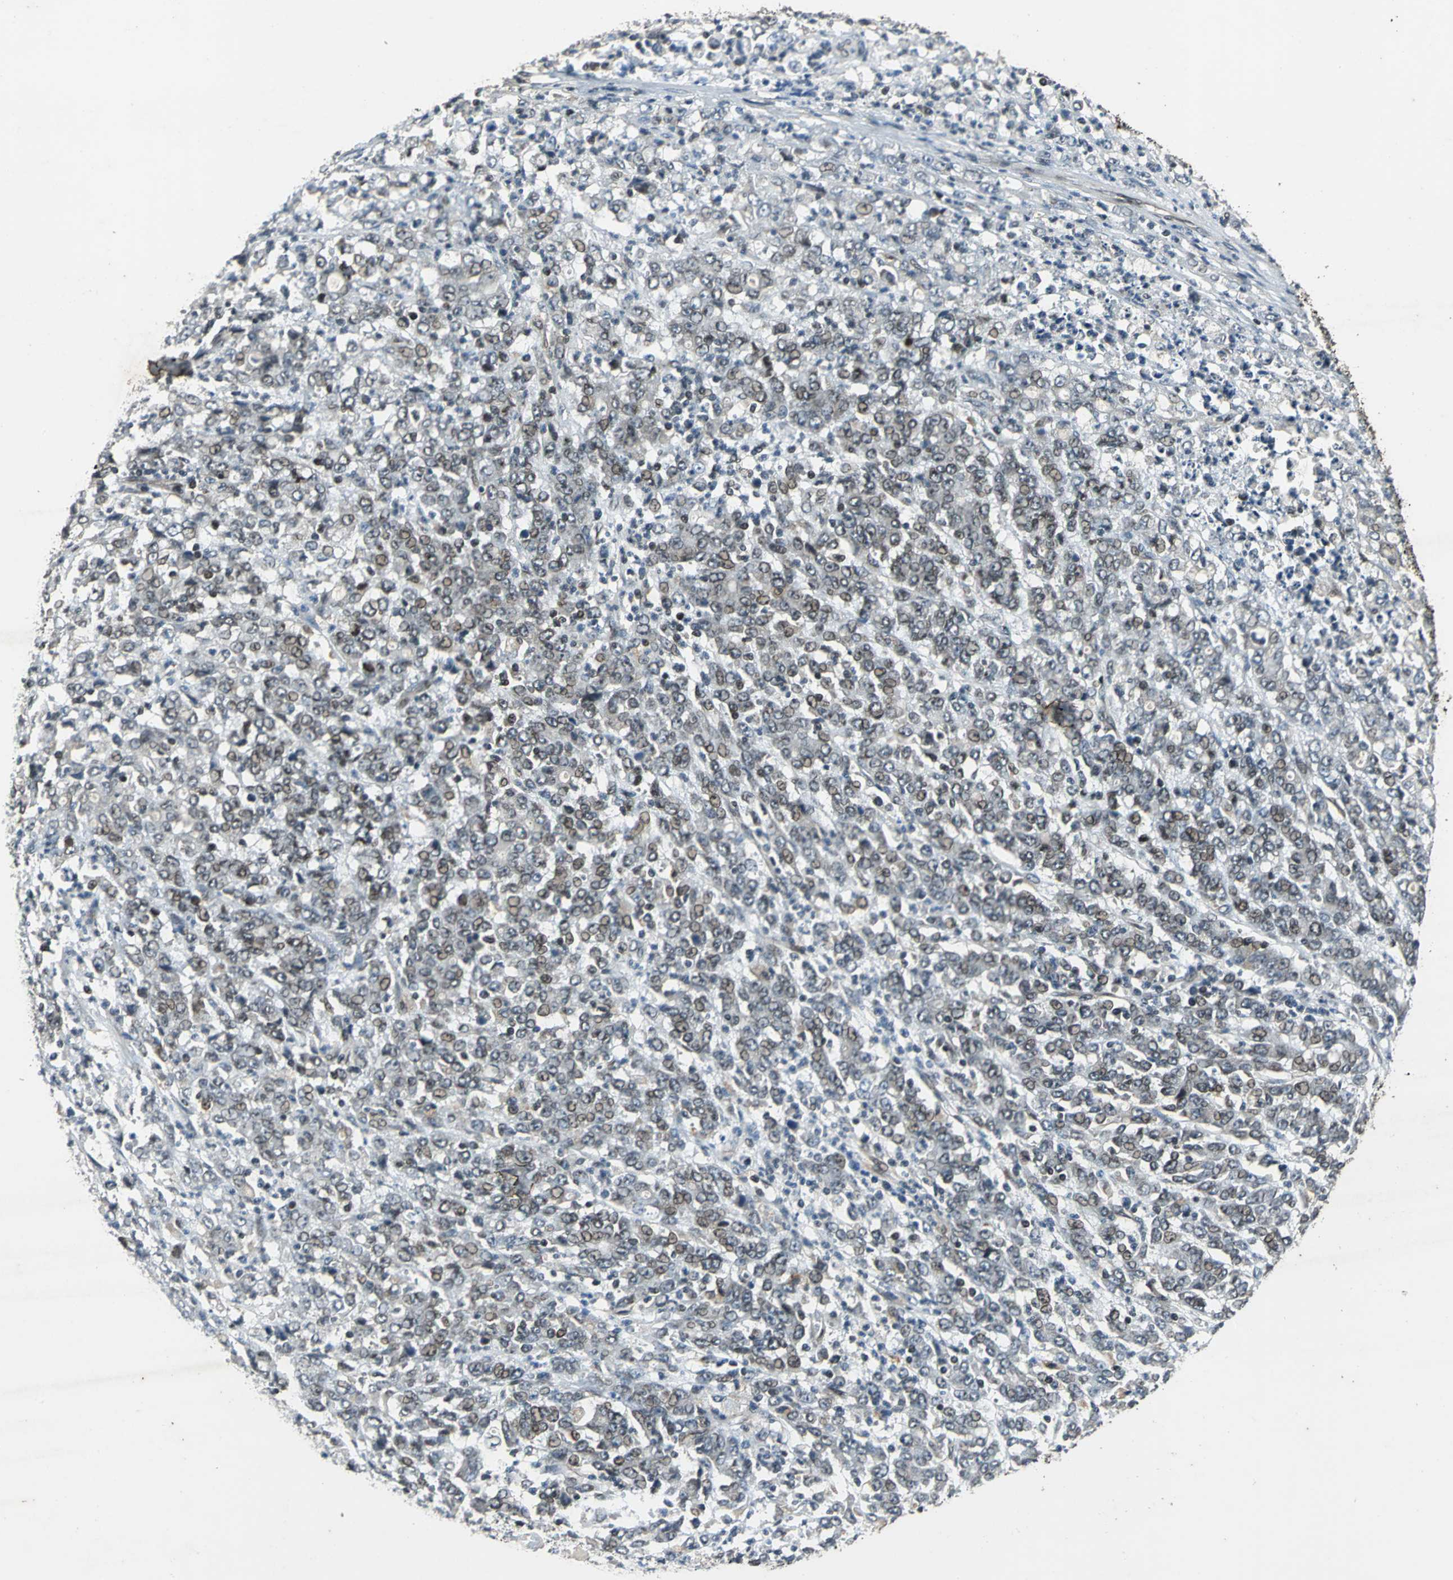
{"staining": {"intensity": "weak", "quantity": "<25%", "location": "nuclear"}, "tissue": "stomach cancer", "cell_type": "Tumor cells", "image_type": "cancer", "snomed": [{"axis": "morphology", "description": "Adenocarcinoma, NOS"}, {"axis": "topography", "description": "Stomach, lower"}], "caption": "Human stomach cancer stained for a protein using immunohistochemistry (IHC) shows no positivity in tumor cells.", "gene": "BRIP1", "patient": {"sex": "female", "age": 71}}